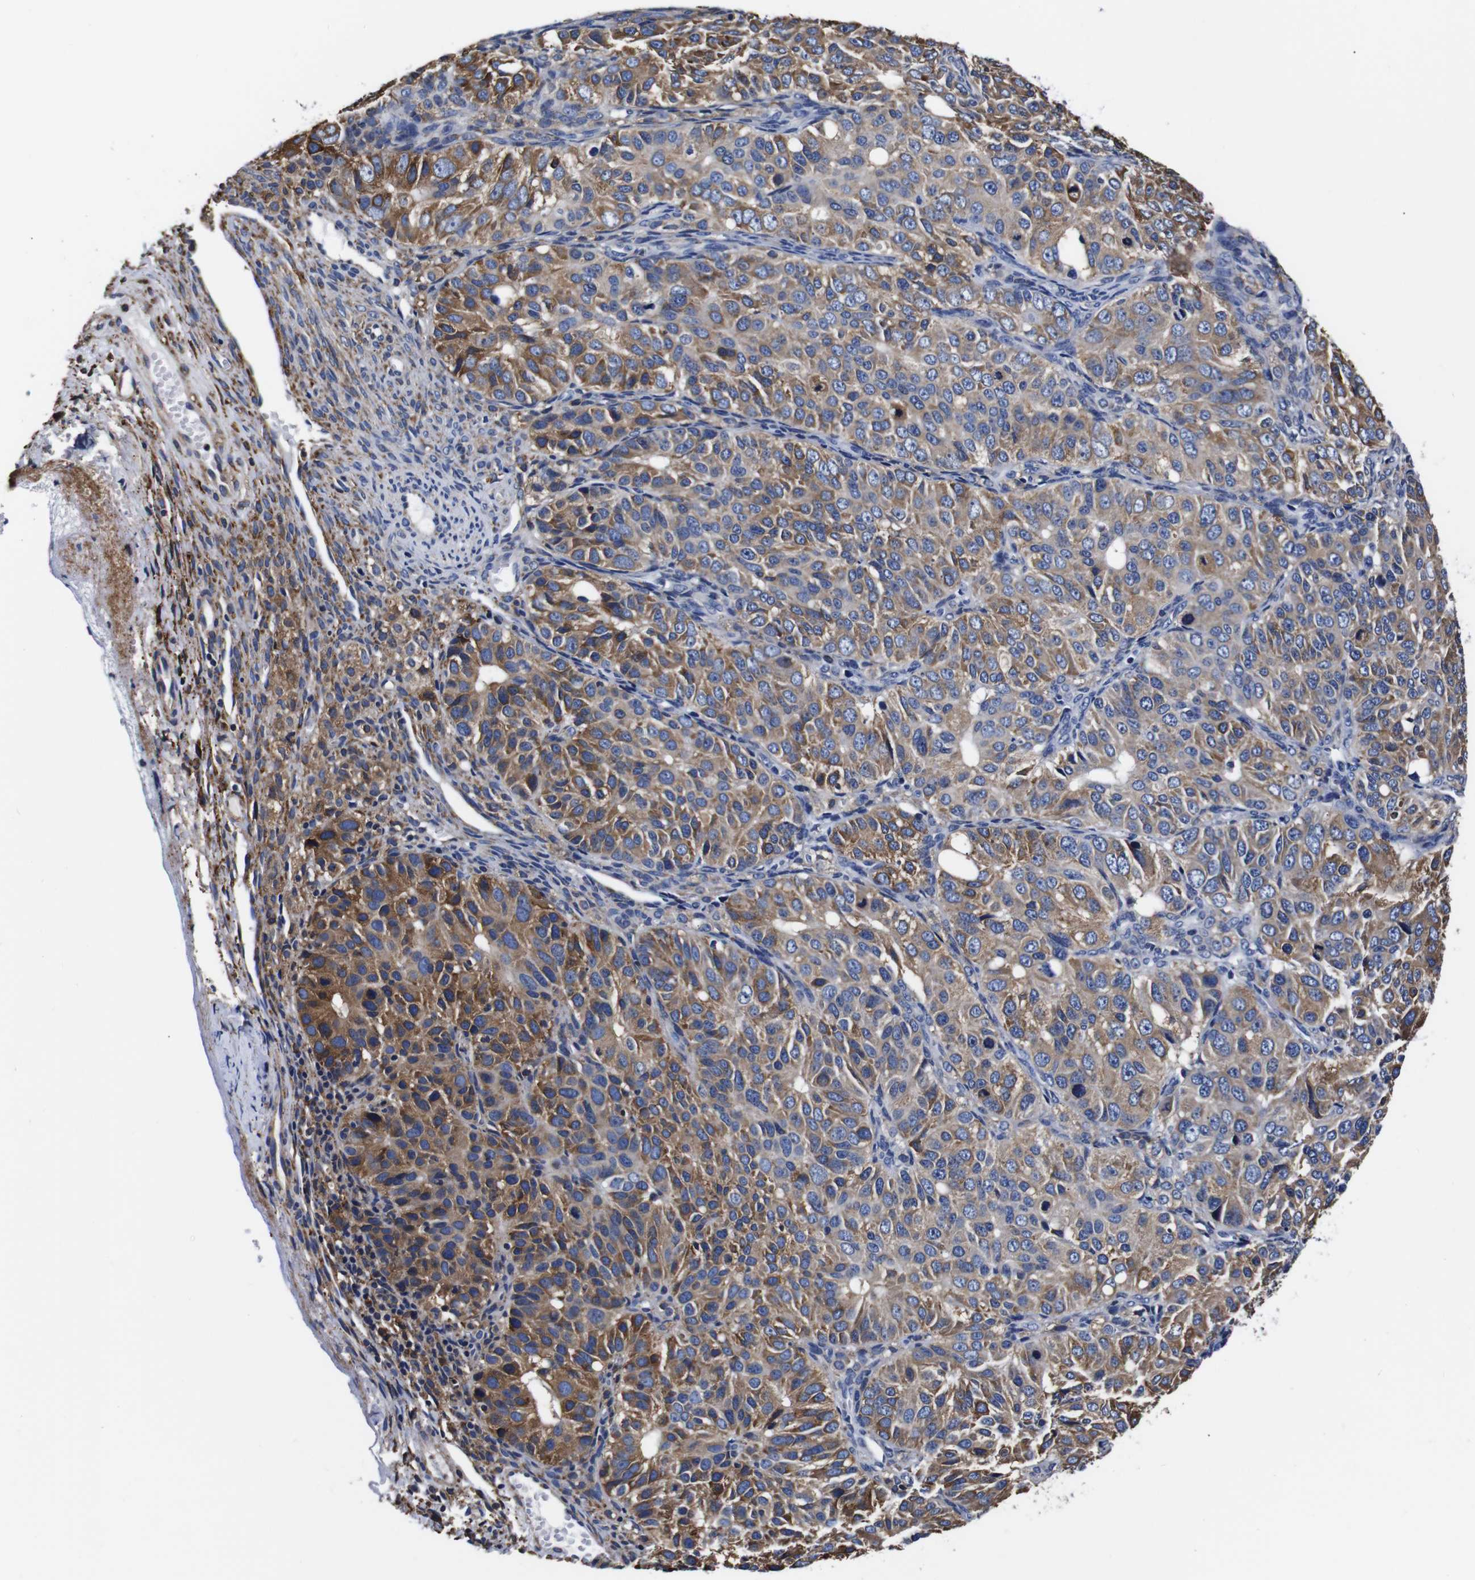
{"staining": {"intensity": "moderate", "quantity": ">75%", "location": "cytoplasmic/membranous"}, "tissue": "ovarian cancer", "cell_type": "Tumor cells", "image_type": "cancer", "snomed": [{"axis": "morphology", "description": "Carcinoma, endometroid"}, {"axis": "topography", "description": "Ovary"}], "caption": "This is a photomicrograph of immunohistochemistry (IHC) staining of ovarian endometroid carcinoma, which shows moderate staining in the cytoplasmic/membranous of tumor cells.", "gene": "PPIB", "patient": {"sex": "female", "age": 51}}